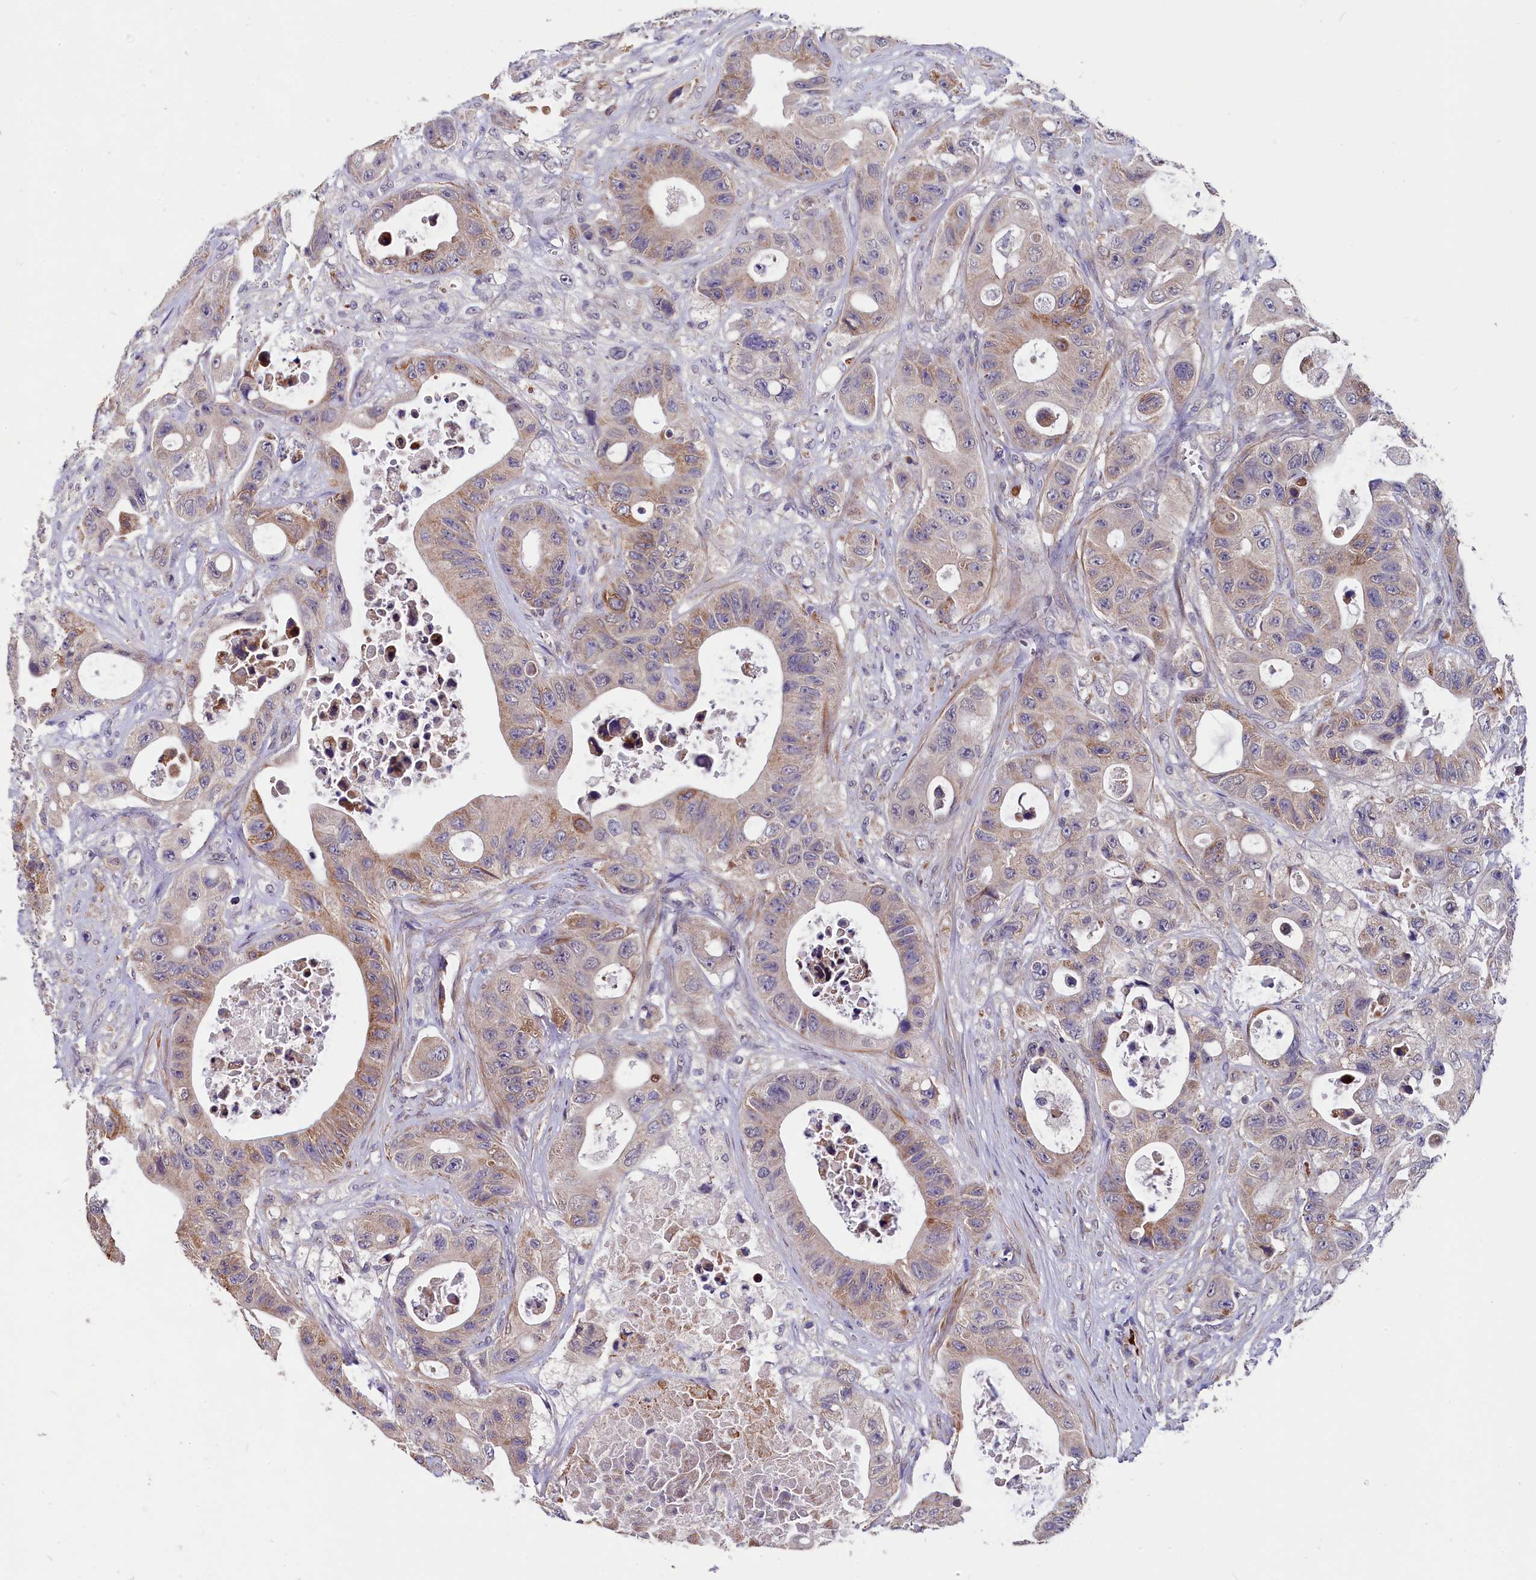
{"staining": {"intensity": "moderate", "quantity": ">75%", "location": "cytoplasmic/membranous"}, "tissue": "colorectal cancer", "cell_type": "Tumor cells", "image_type": "cancer", "snomed": [{"axis": "morphology", "description": "Adenocarcinoma, NOS"}, {"axis": "topography", "description": "Colon"}], "caption": "Colorectal cancer (adenocarcinoma) was stained to show a protein in brown. There is medium levels of moderate cytoplasmic/membranous staining in approximately >75% of tumor cells. (DAB (3,3'-diaminobenzidine) IHC, brown staining for protein, blue staining for nuclei).", "gene": "SLC39A6", "patient": {"sex": "female", "age": 46}}